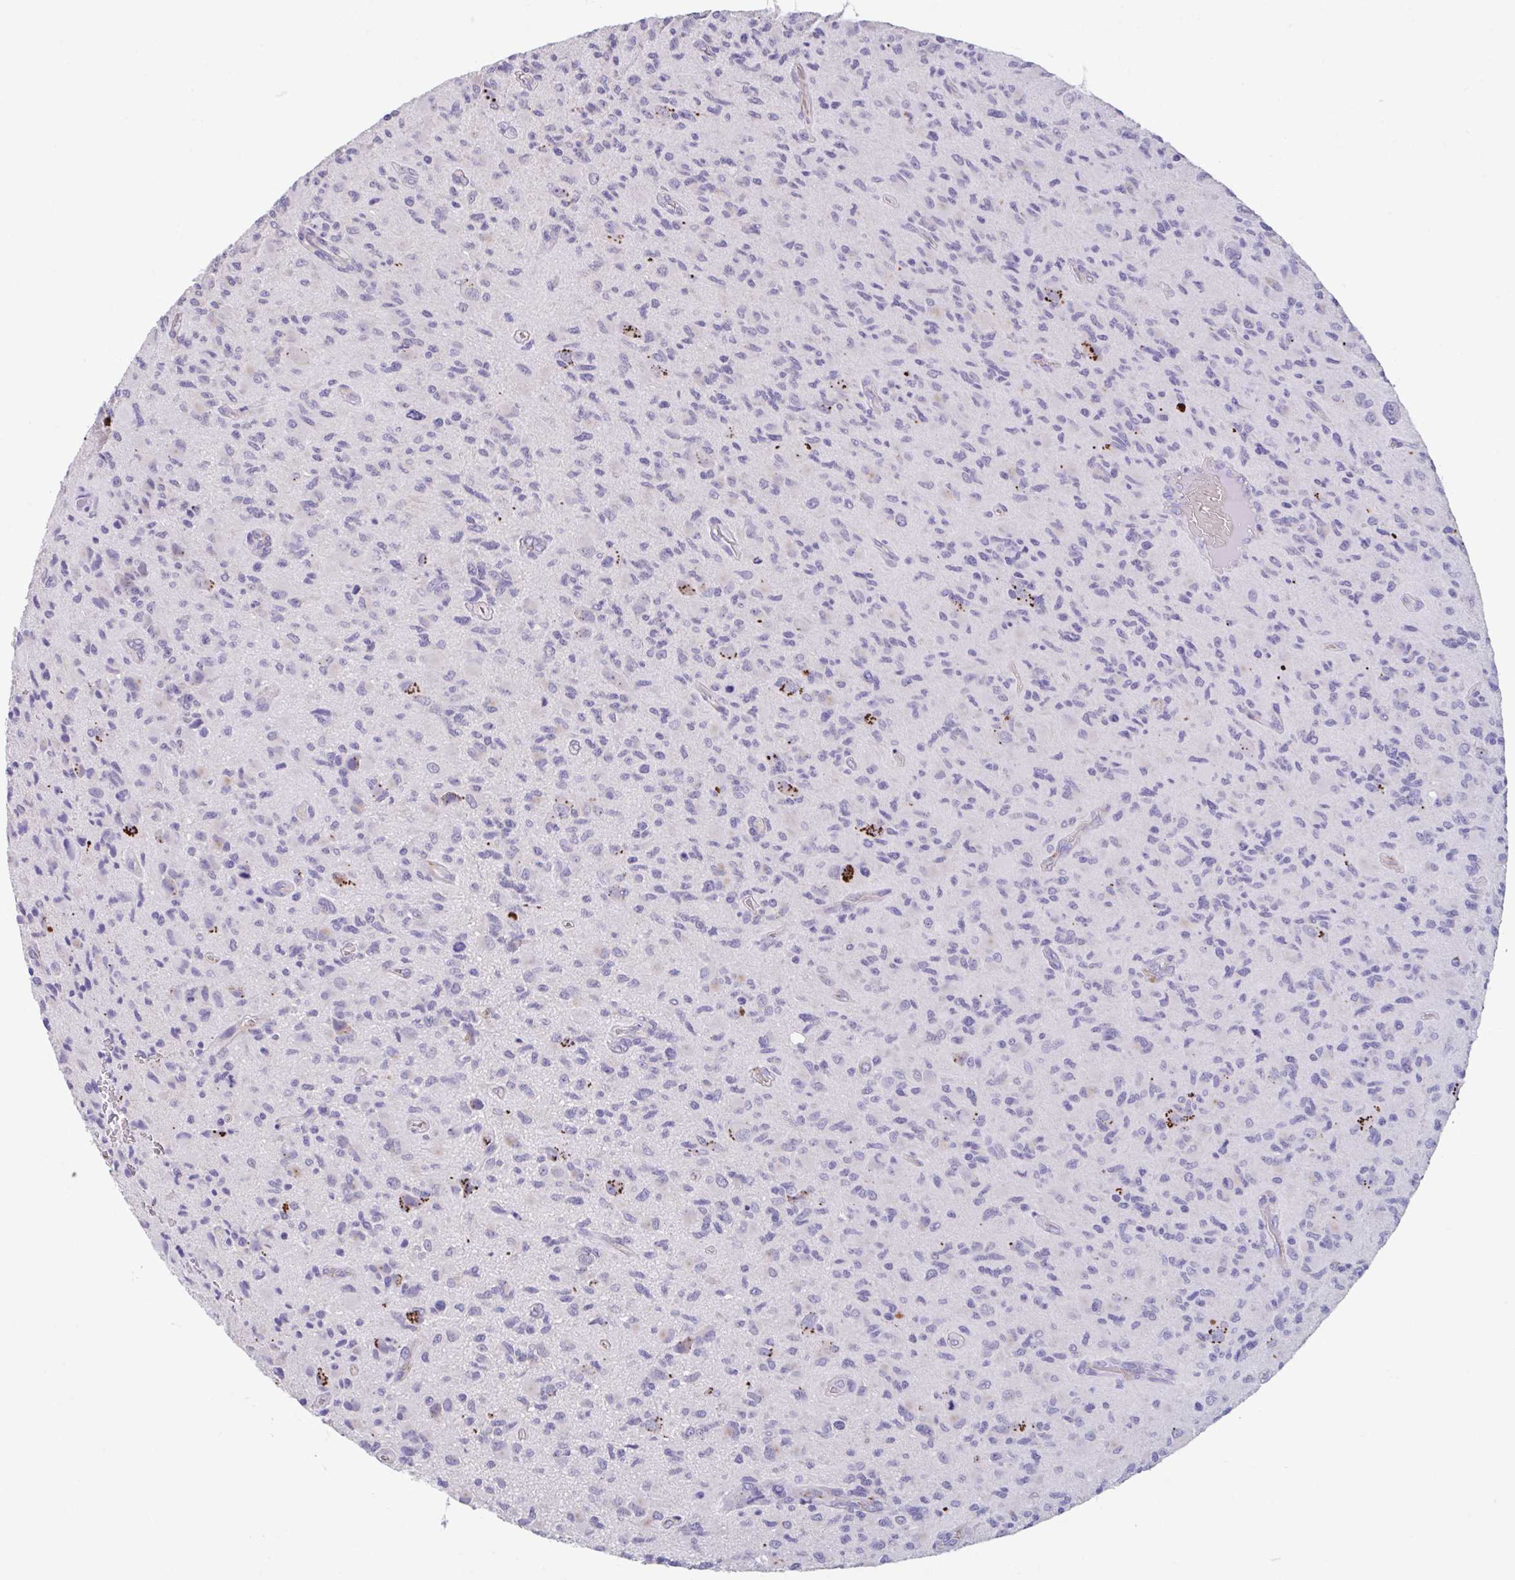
{"staining": {"intensity": "negative", "quantity": "none", "location": "none"}, "tissue": "glioma", "cell_type": "Tumor cells", "image_type": "cancer", "snomed": [{"axis": "morphology", "description": "Glioma, malignant, High grade"}, {"axis": "topography", "description": "Brain"}], "caption": "Tumor cells show no significant protein staining in glioma.", "gene": "GPR162", "patient": {"sex": "female", "age": 65}}